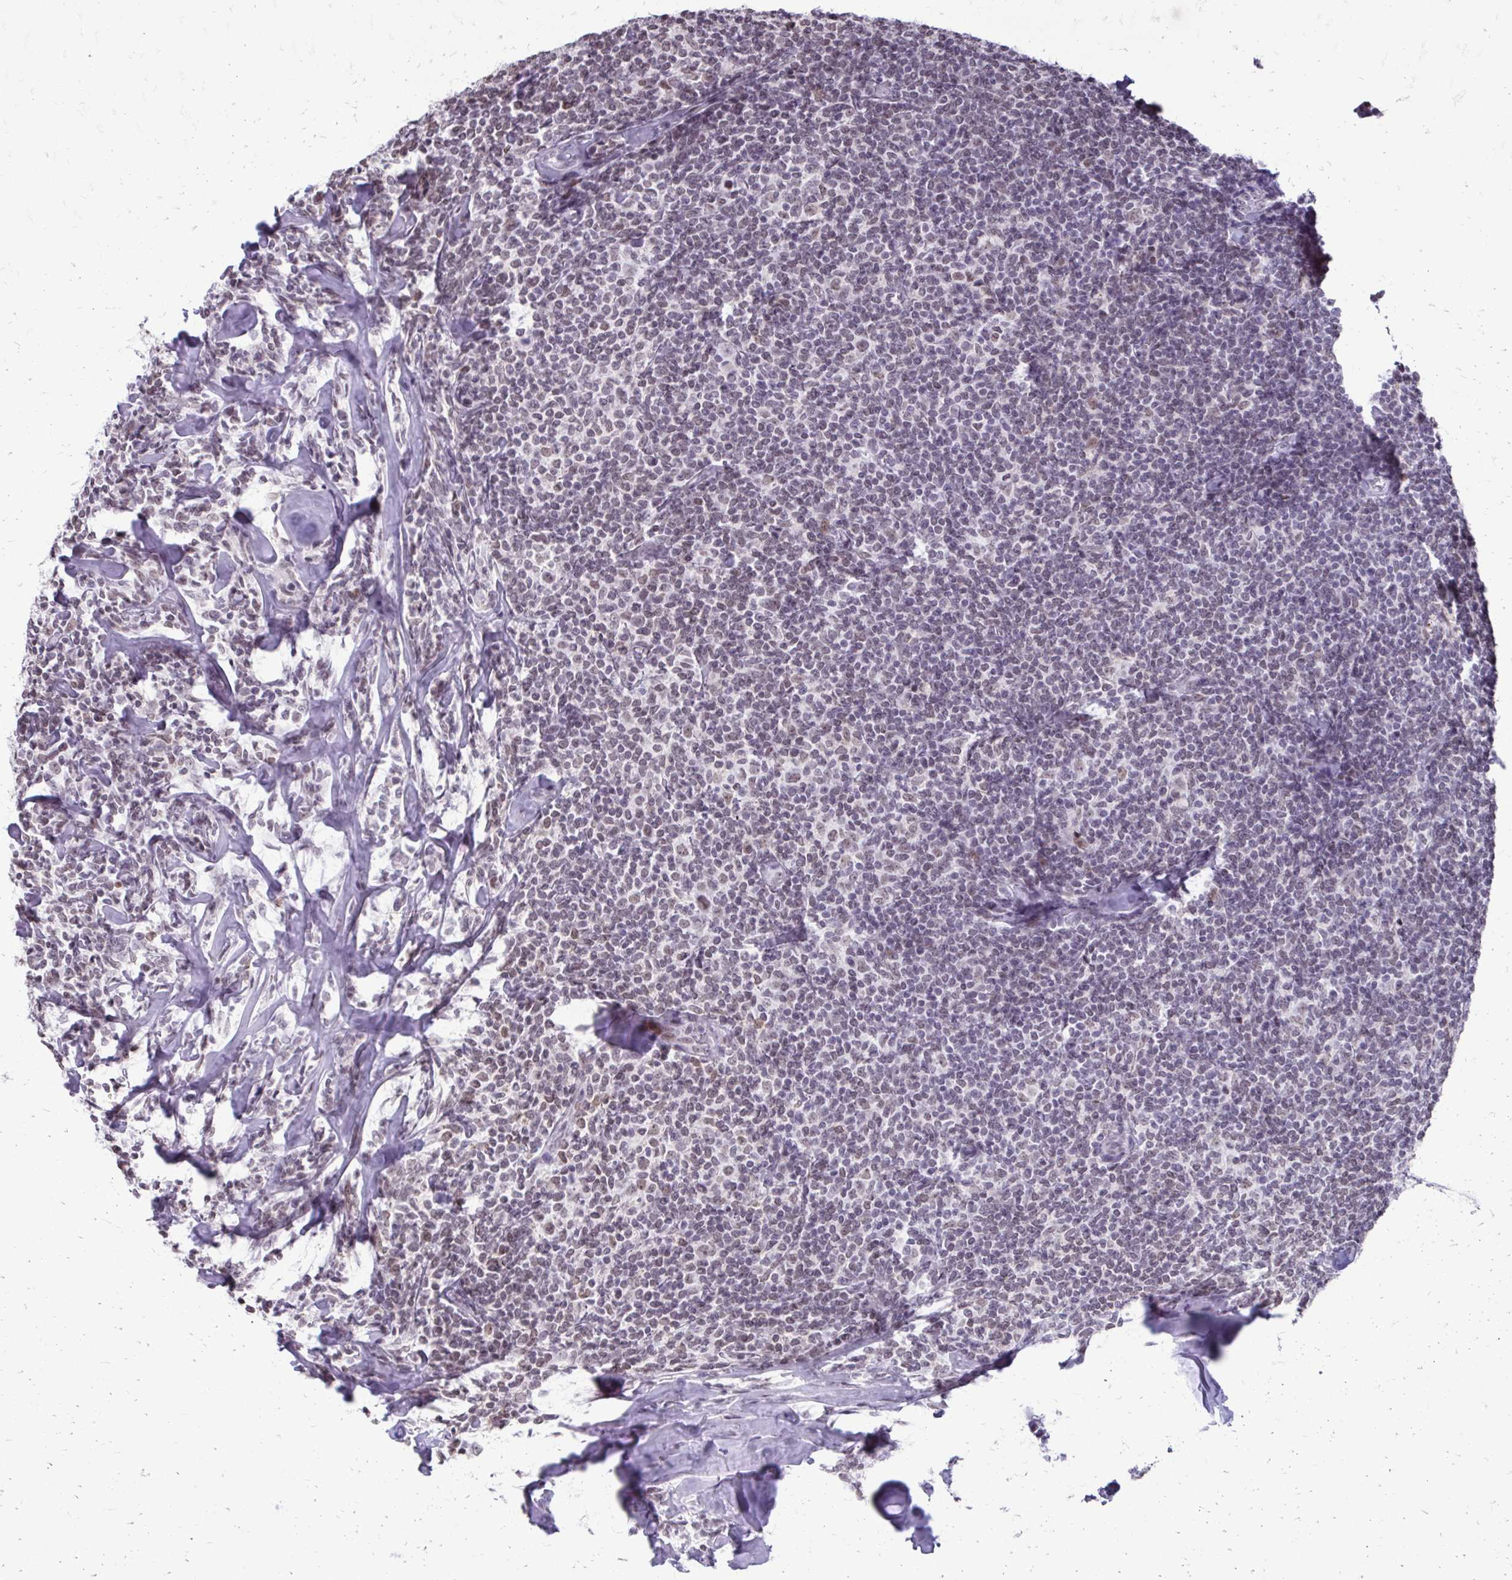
{"staining": {"intensity": "weak", "quantity": "<25%", "location": "nuclear"}, "tissue": "lymphoma", "cell_type": "Tumor cells", "image_type": "cancer", "snomed": [{"axis": "morphology", "description": "Malignant lymphoma, non-Hodgkin's type, Low grade"}, {"axis": "topography", "description": "Lymph node"}], "caption": "Low-grade malignant lymphoma, non-Hodgkin's type was stained to show a protein in brown. There is no significant positivity in tumor cells.", "gene": "SS18", "patient": {"sex": "female", "age": 56}}